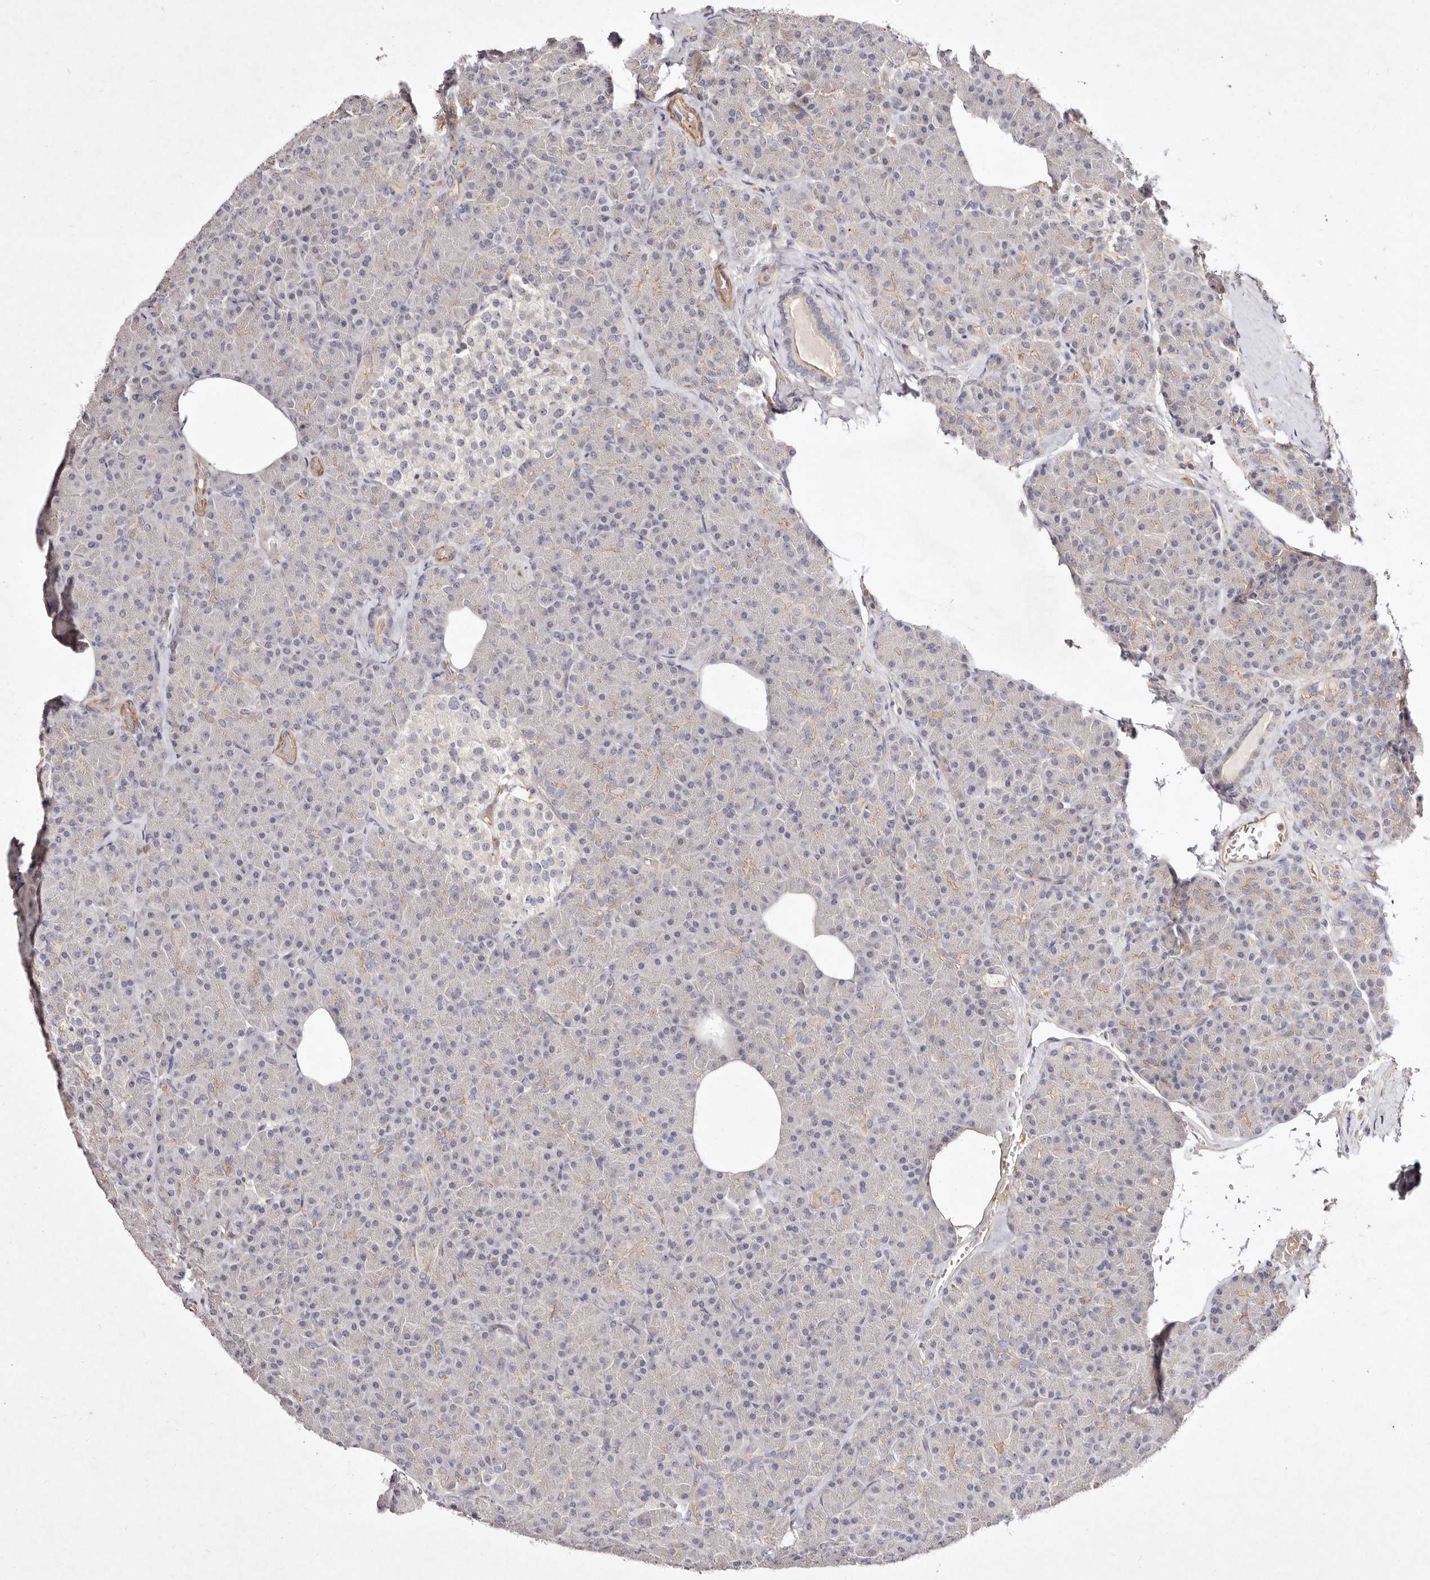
{"staining": {"intensity": "negative", "quantity": "none", "location": "none"}, "tissue": "pancreas", "cell_type": "Exocrine glandular cells", "image_type": "normal", "snomed": [{"axis": "morphology", "description": "Normal tissue, NOS"}, {"axis": "topography", "description": "Pancreas"}], "caption": "Immunohistochemistry (IHC) histopathology image of unremarkable pancreas: human pancreas stained with DAB (3,3'-diaminobenzidine) demonstrates no significant protein positivity in exocrine glandular cells.", "gene": "MTMR11", "patient": {"sex": "female", "age": 43}}